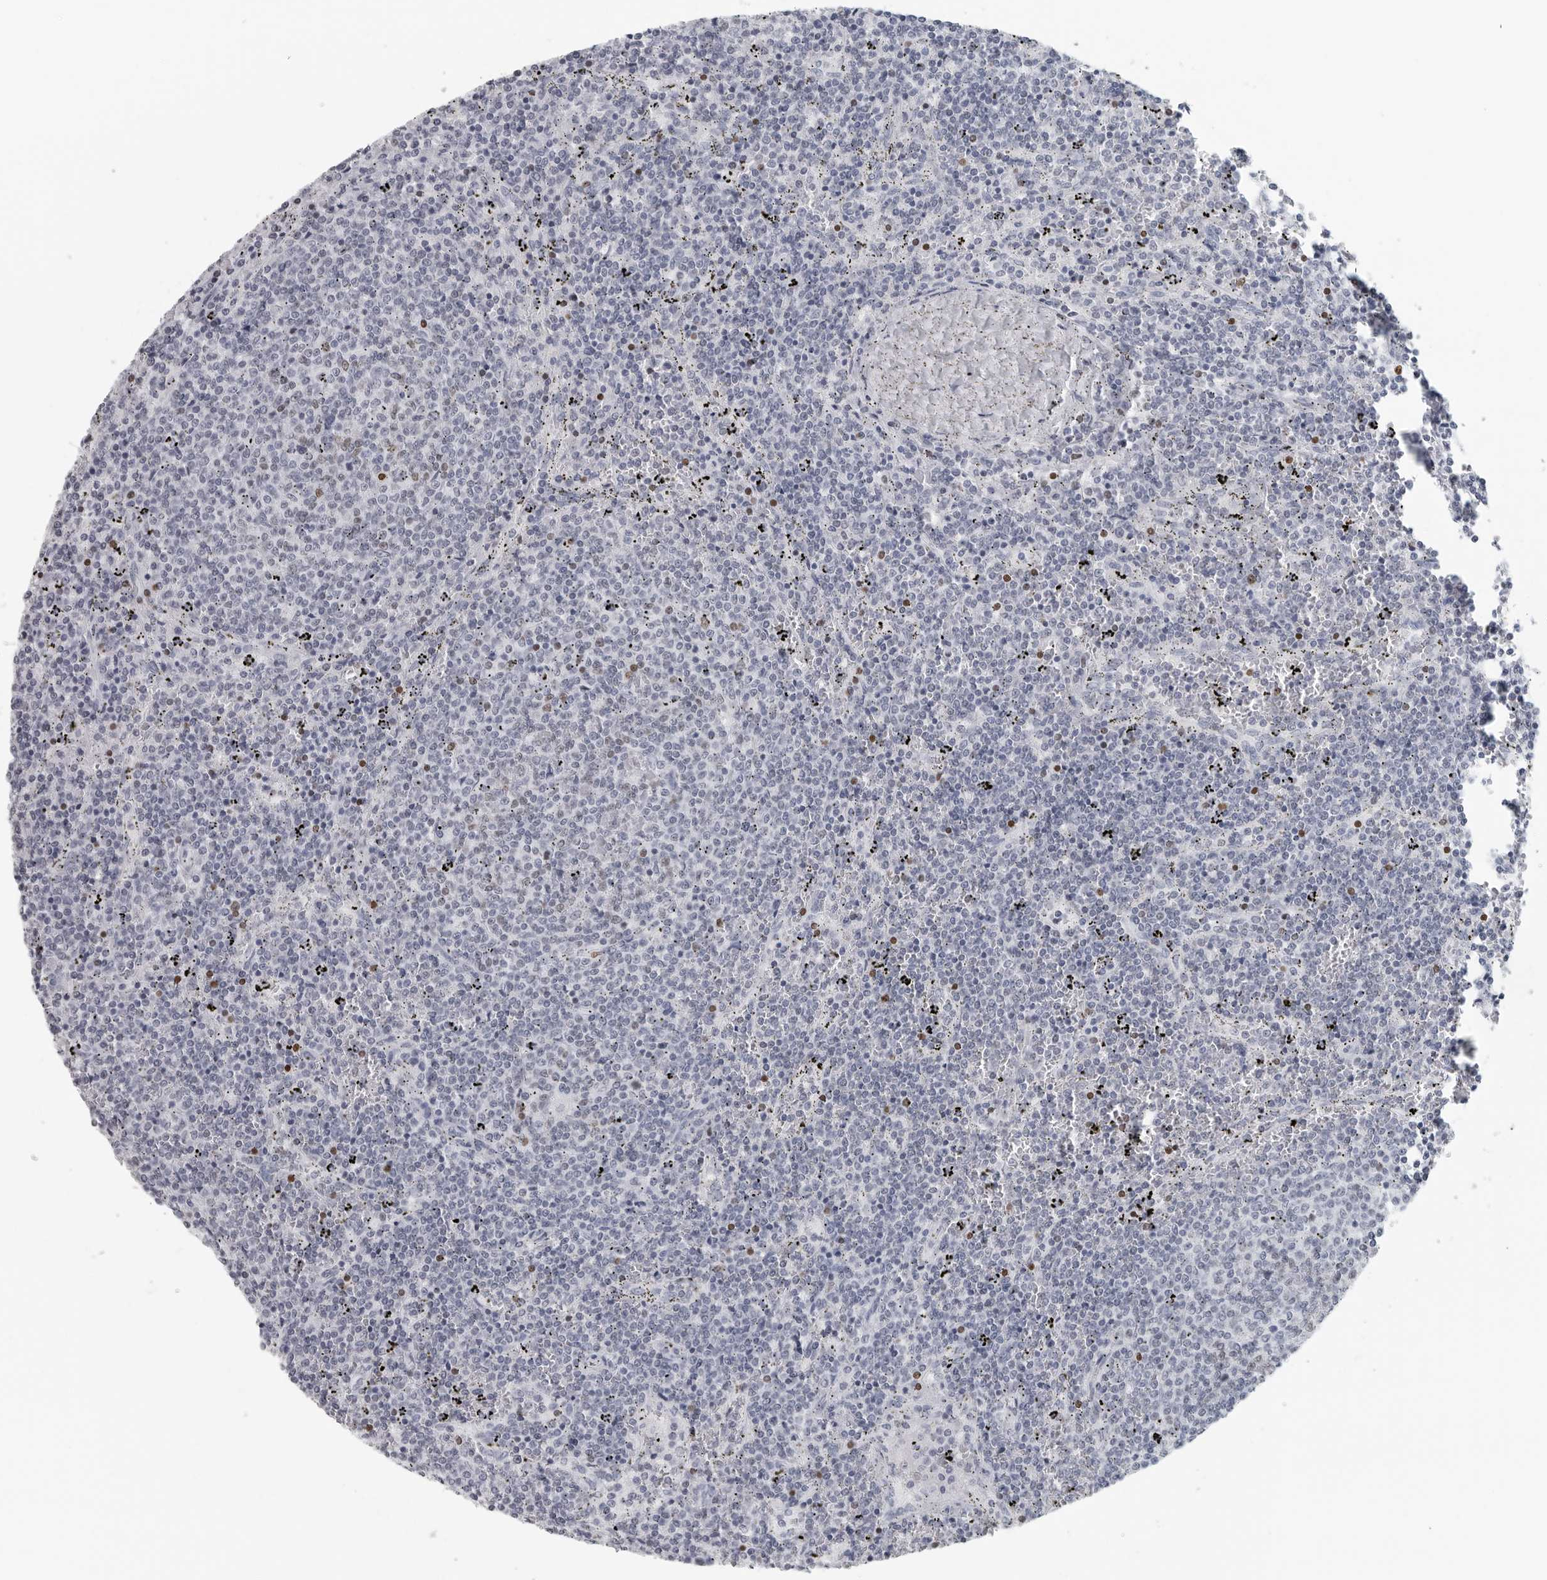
{"staining": {"intensity": "negative", "quantity": "none", "location": "none"}, "tissue": "lymphoma", "cell_type": "Tumor cells", "image_type": "cancer", "snomed": [{"axis": "morphology", "description": "Malignant lymphoma, non-Hodgkin's type, Low grade"}, {"axis": "topography", "description": "Spleen"}], "caption": "This is an immunohistochemistry photomicrograph of lymphoma. There is no staining in tumor cells.", "gene": "SATB2", "patient": {"sex": "female", "age": 50}}